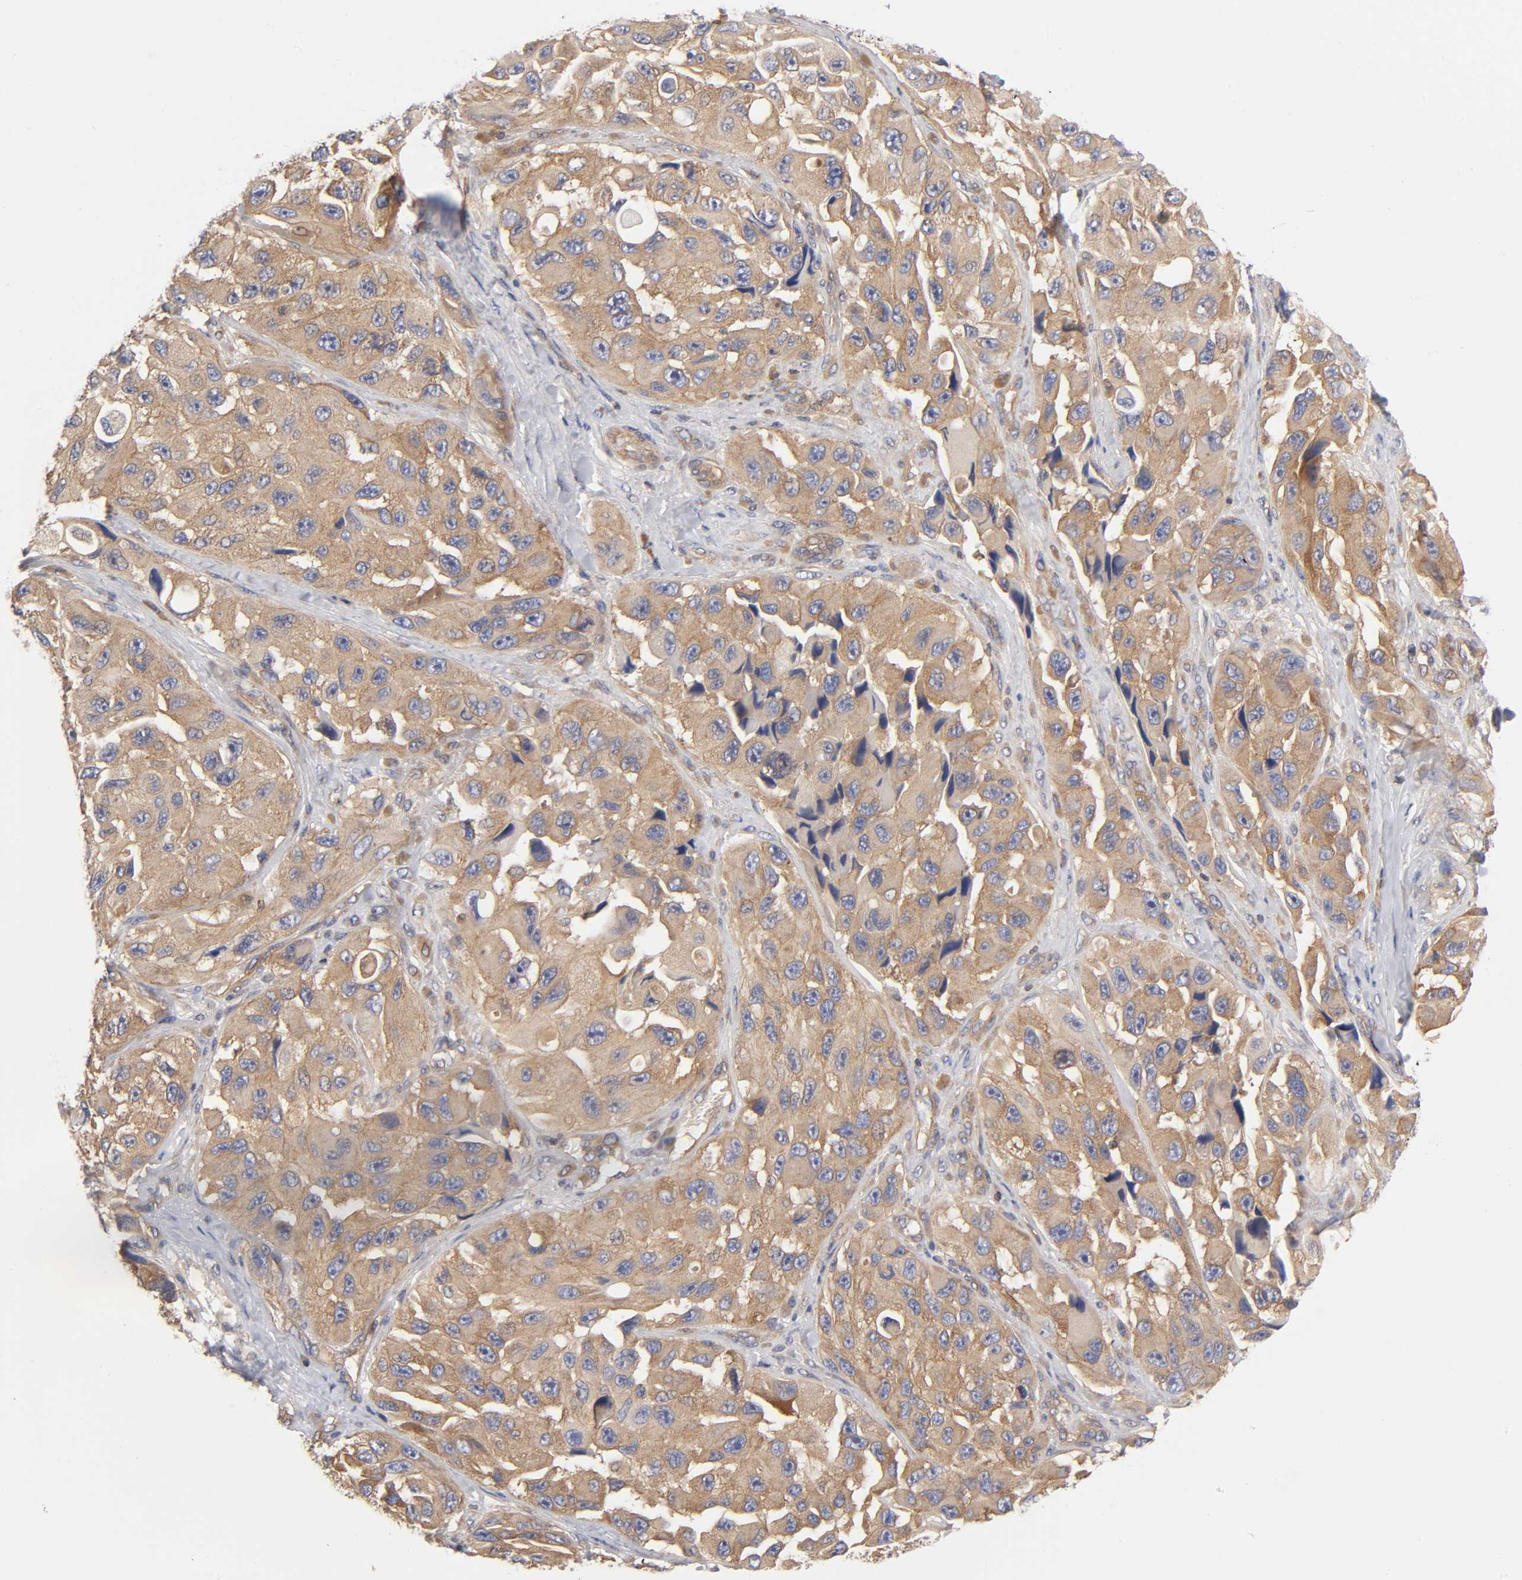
{"staining": {"intensity": "moderate", "quantity": ">75%", "location": "cytoplasmic/membranous"}, "tissue": "melanoma", "cell_type": "Tumor cells", "image_type": "cancer", "snomed": [{"axis": "morphology", "description": "Malignant melanoma, NOS"}, {"axis": "topography", "description": "Skin"}], "caption": "A brown stain shows moderate cytoplasmic/membranous staining of a protein in human melanoma tumor cells.", "gene": "STRN3", "patient": {"sex": "female", "age": 73}}